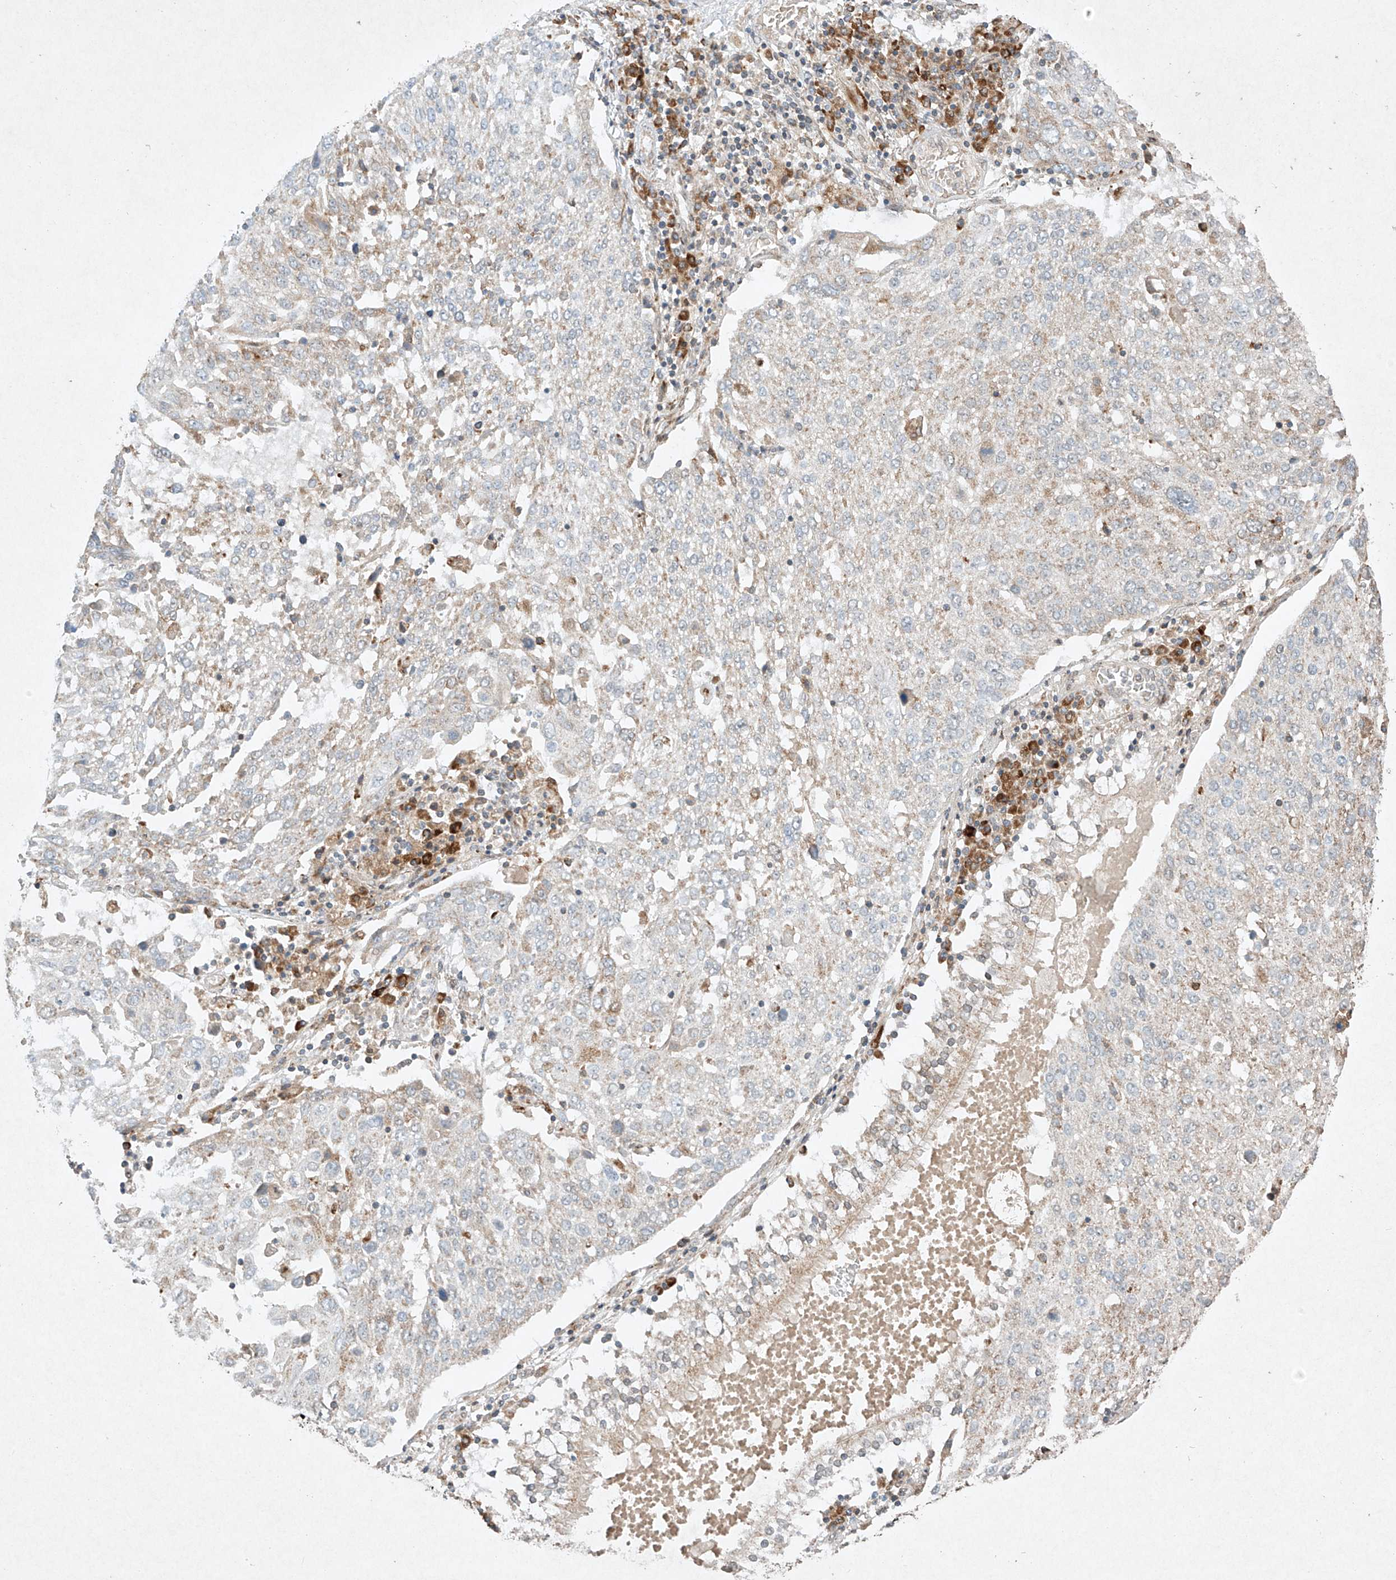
{"staining": {"intensity": "weak", "quantity": "25%-75%", "location": "cytoplasmic/membranous"}, "tissue": "lung cancer", "cell_type": "Tumor cells", "image_type": "cancer", "snomed": [{"axis": "morphology", "description": "Squamous cell carcinoma, NOS"}, {"axis": "topography", "description": "Lung"}], "caption": "Lung cancer stained for a protein (brown) shows weak cytoplasmic/membranous positive staining in approximately 25%-75% of tumor cells.", "gene": "SEMA3B", "patient": {"sex": "male", "age": 65}}